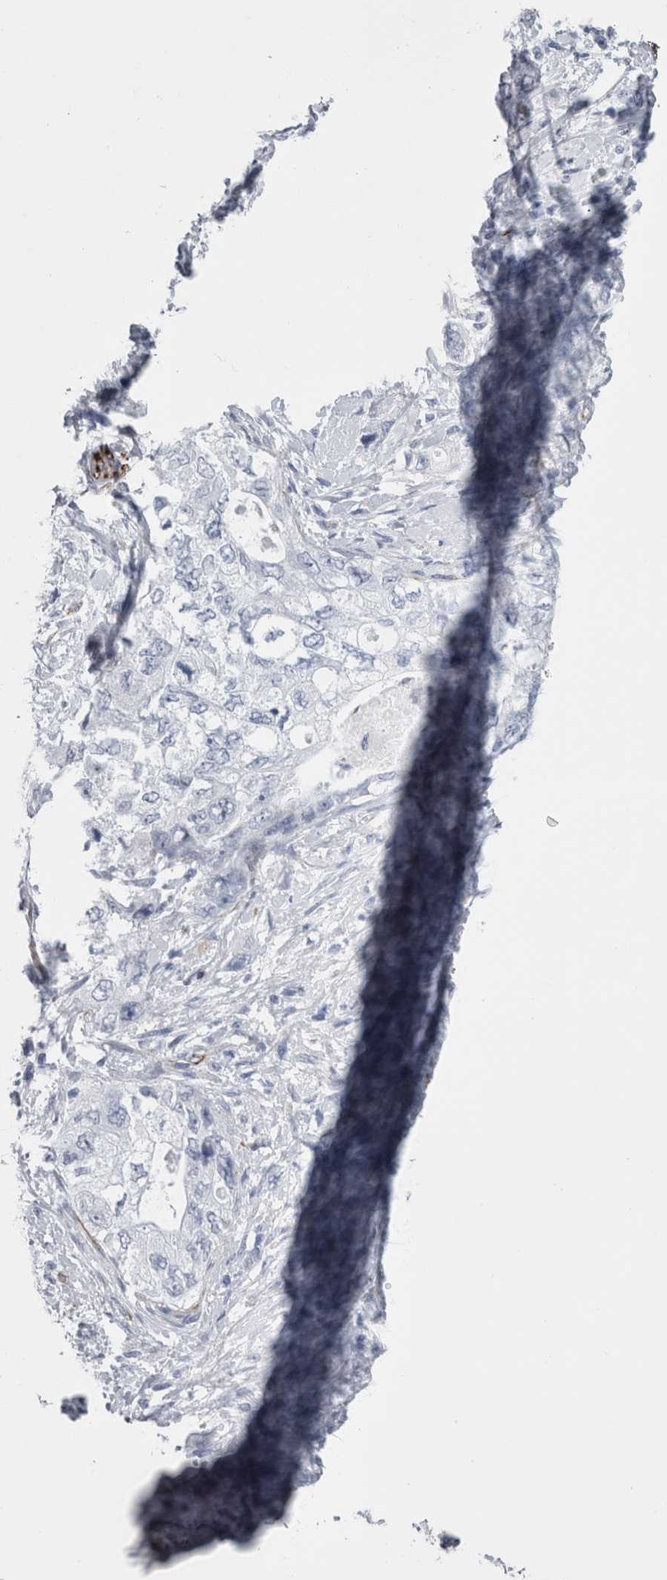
{"staining": {"intensity": "negative", "quantity": "none", "location": "none"}, "tissue": "pancreatic cancer", "cell_type": "Tumor cells", "image_type": "cancer", "snomed": [{"axis": "morphology", "description": "Adenocarcinoma, NOS"}, {"axis": "topography", "description": "Pancreas"}], "caption": "This histopathology image is of adenocarcinoma (pancreatic) stained with immunohistochemistry to label a protein in brown with the nuclei are counter-stained blue. There is no positivity in tumor cells. (Stains: DAB (3,3'-diaminobenzidine) immunohistochemistry (IHC) with hematoxylin counter stain, Microscopy: brightfield microscopy at high magnification).", "gene": "VWDE", "patient": {"sex": "female", "age": 73}}